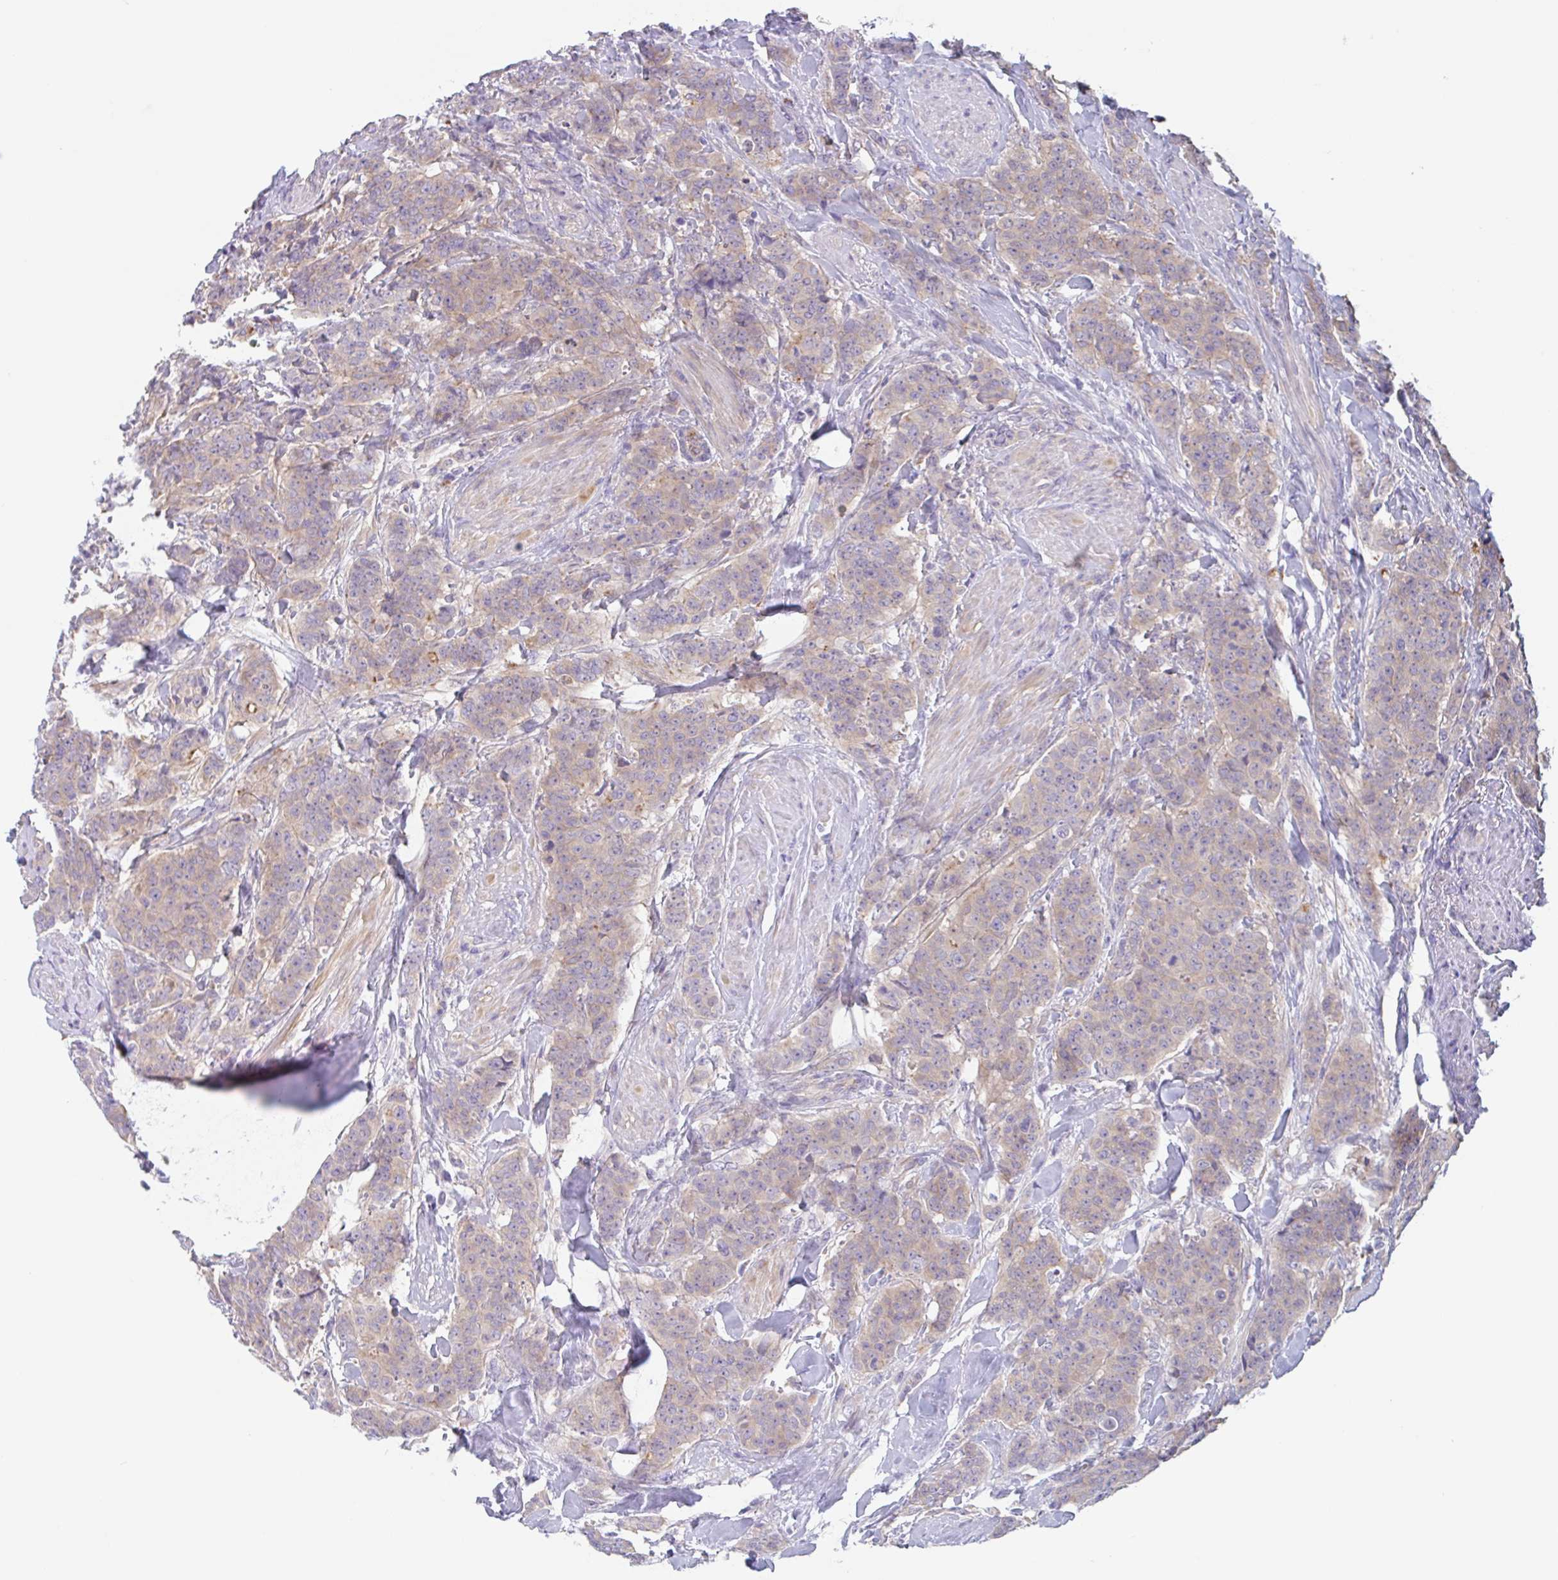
{"staining": {"intensity": "weak", "quantity": "25%-75%", "location": "cytoplasmic/membranous"}, "tissue": "breast cancer", "cell_type": "Tumor cells", "image_type": "cancer", "snomed": [{"axis": "morphology", "description": "Duct carcinoma"}, {"axis": "topography", "description": "Breast"}], "caption": "A brown stain highlights weak cytoplasmic/membranous staining of a protein in invasive ductal carcinoma (breast) tumor cells.", "gene": "LENG9", "patient": {"sex": "female", "age": 40}}